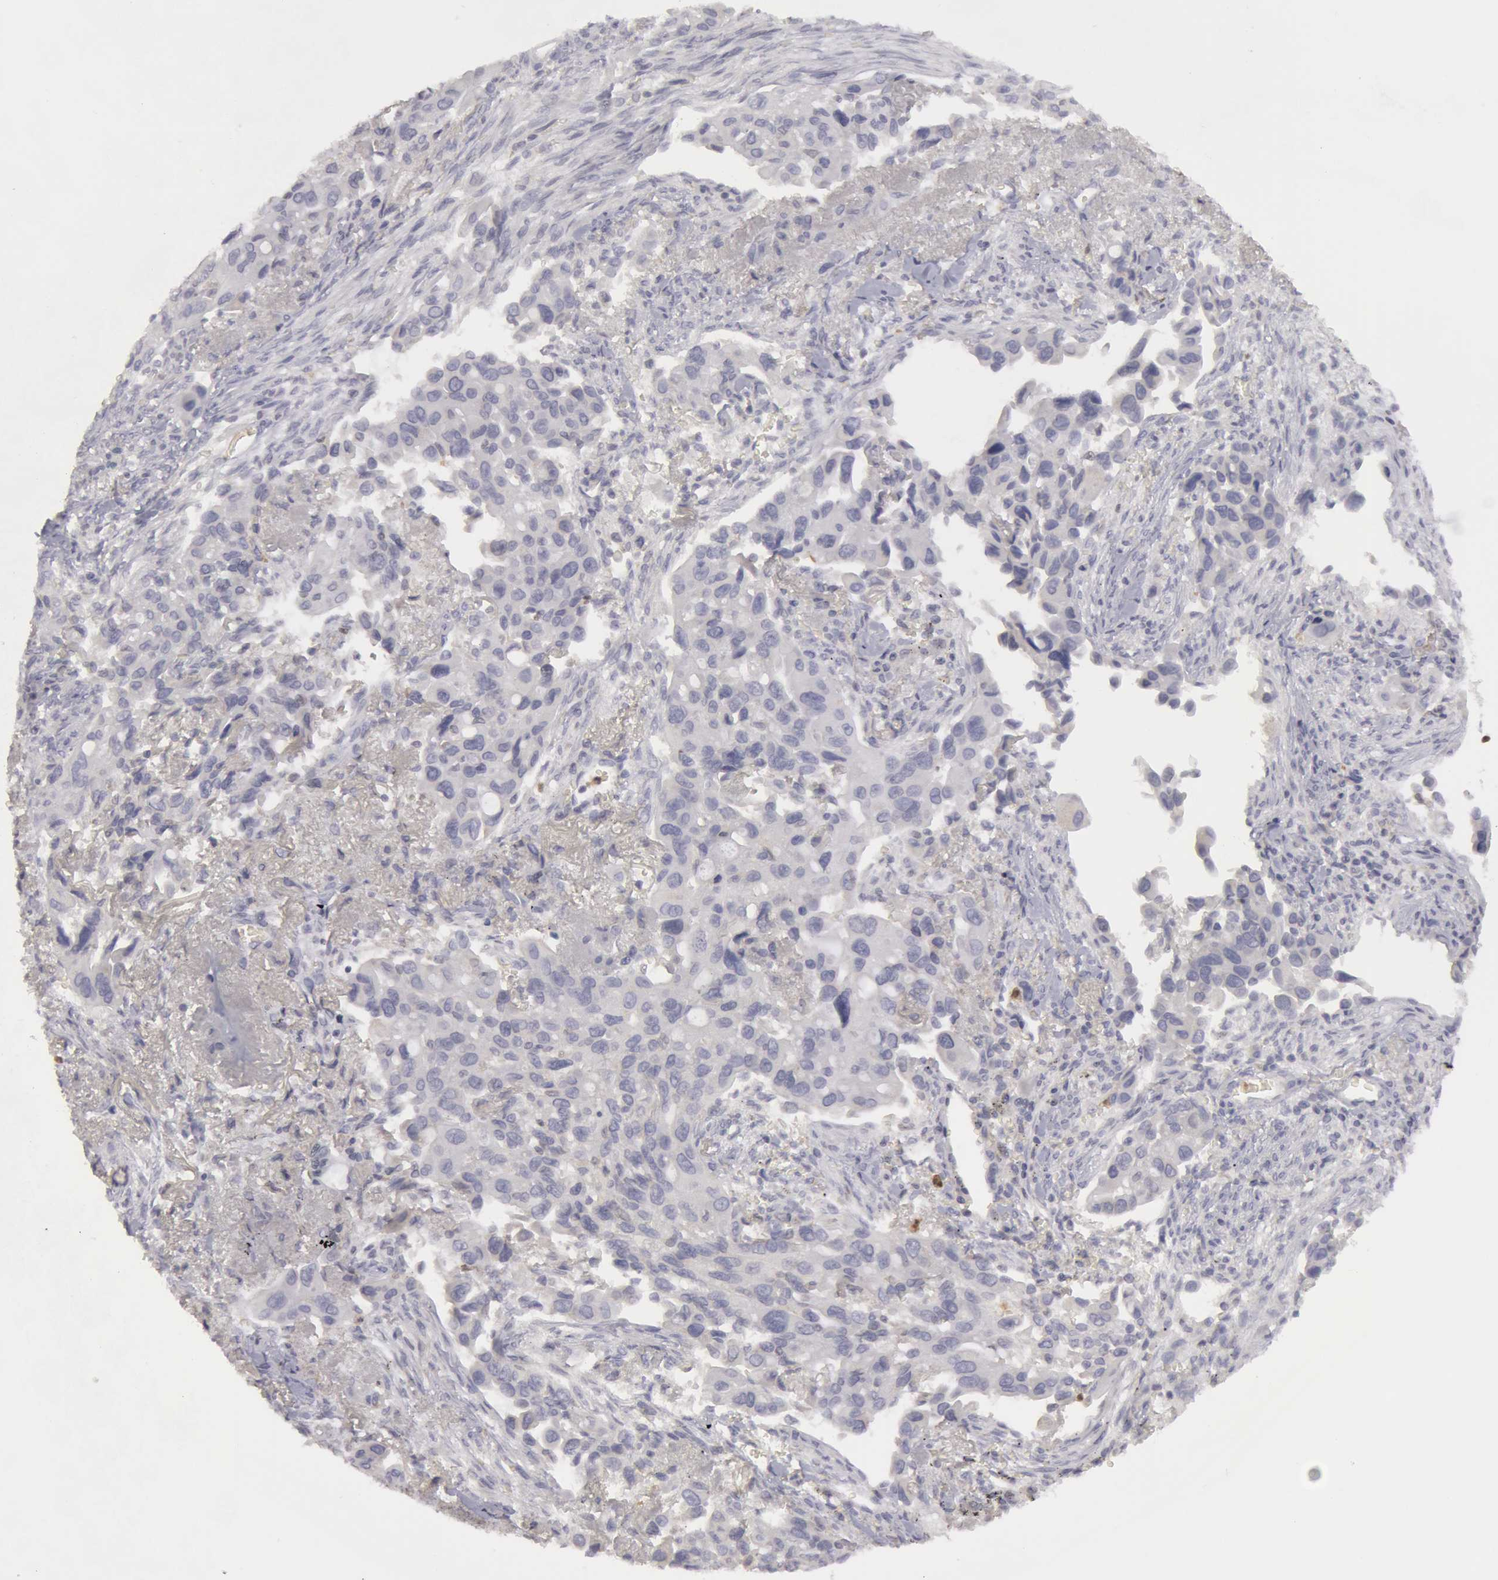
{"staining": {"intensity": "negative", "quantity": "none", "location": "none"}, "tissue": "lung cancer", "cell_type": "Tumor cells", "image_type": "cancer", "snomed": [{"axis": "morphology", "description": "Adenocarcinoma, NOS"}, {"axis": "topography", "description": "Lung"}], "caption": "IHC photomicrograph of neoplastic tissue: human adenocarcinoma (lung) stained with DAB (3,3'-diaminobenzidine) exhibits no significant protein staining in tumor cells. The staining is performed using DAB brown chromogen with nuclei counter-stained in using hematoxylin.", "gene": "CAT", "patient": {"sex": "male", "age": 68}}